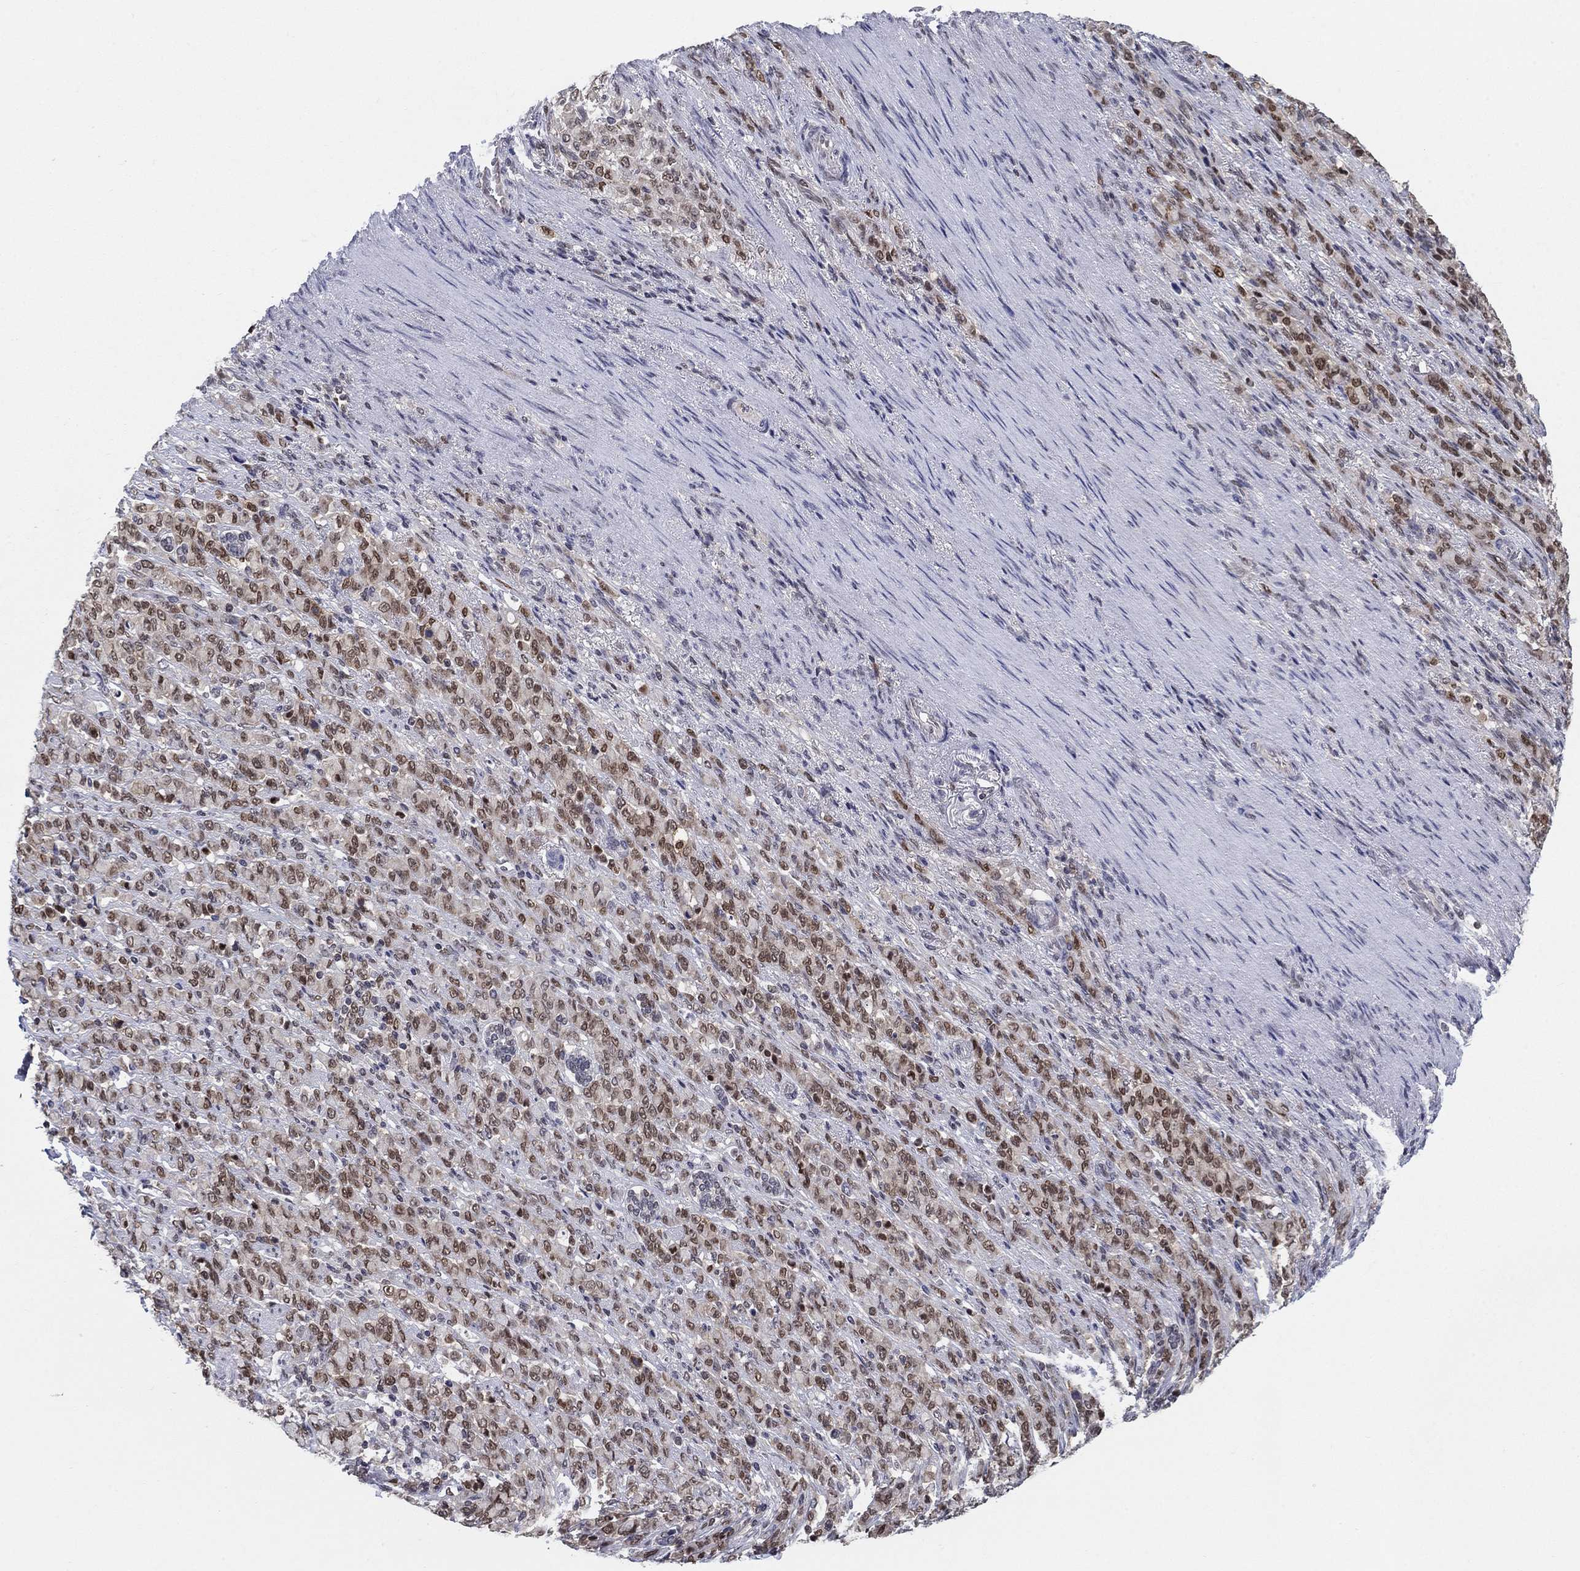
{"staining": {"intensity": "moderate", "quantity": ">75%", "location": "nuclear"}, "tissue": "stomach cancer", "cell_type": "Tumor cells", "image_type": "cancer", "snomed": [{"axis": "morphology", "description": "Normal tissue, NOS"}, {"axis": "morphology", "description": "Adenocarcinoma, NOS"}, {"axis": "topography", "description": "Stomach"}], "caption": "A brown stain labels moderate nuclear staining of a protein in human stomach adenocarcinoma tumor cells.", "gene": "CENPE", "patient": {"sex": "female", "age": 79}}